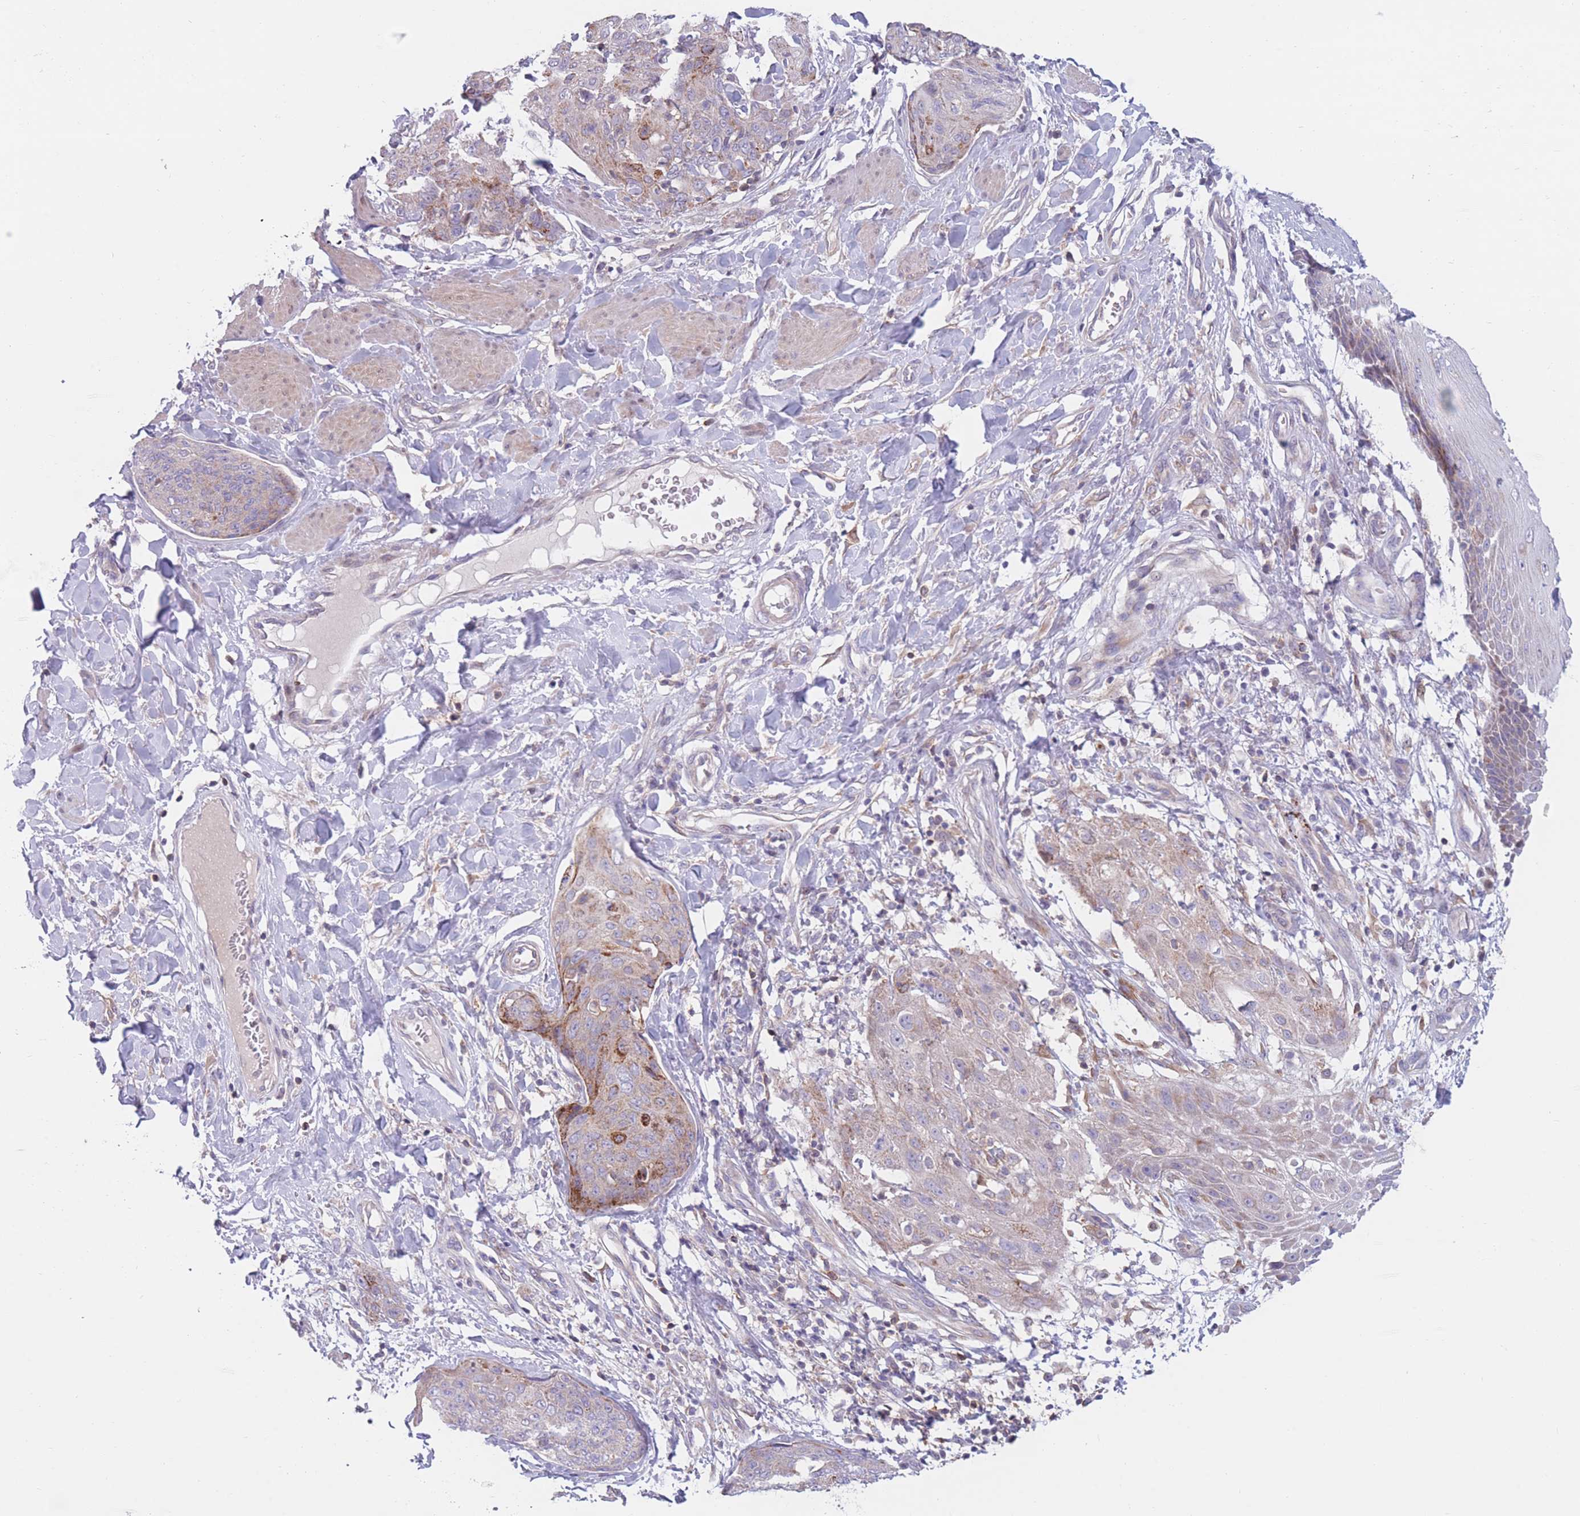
{"staining": {"intensity": "strong", "quantity": "<25%", "location": "cytoplasmic/membranous"}, "tissue": "skin cancer", "cell_type": "Tumor cells", "image_type": "cancer", "snomed": [{"axis": "morphology", "description": "Squamous cell carcinoma, NOS"}, {"axis": "topography", "description": "Skin"}, {"axis": "topography", "description": "Vulva"}], "caption": "IHC staining of skin cancer, which reveals medium levels of strong cytoplasmic/membranous staining in about <25% of tumor cells indicating strong cytoplasmic/membranous protein staining. The staining was performed using DAB (brown) for protein detection and nuclei were counterstained in hematoxylin (blue).", "gene": "PDE4A", "patient": {"sex": "female", "age": 85}}